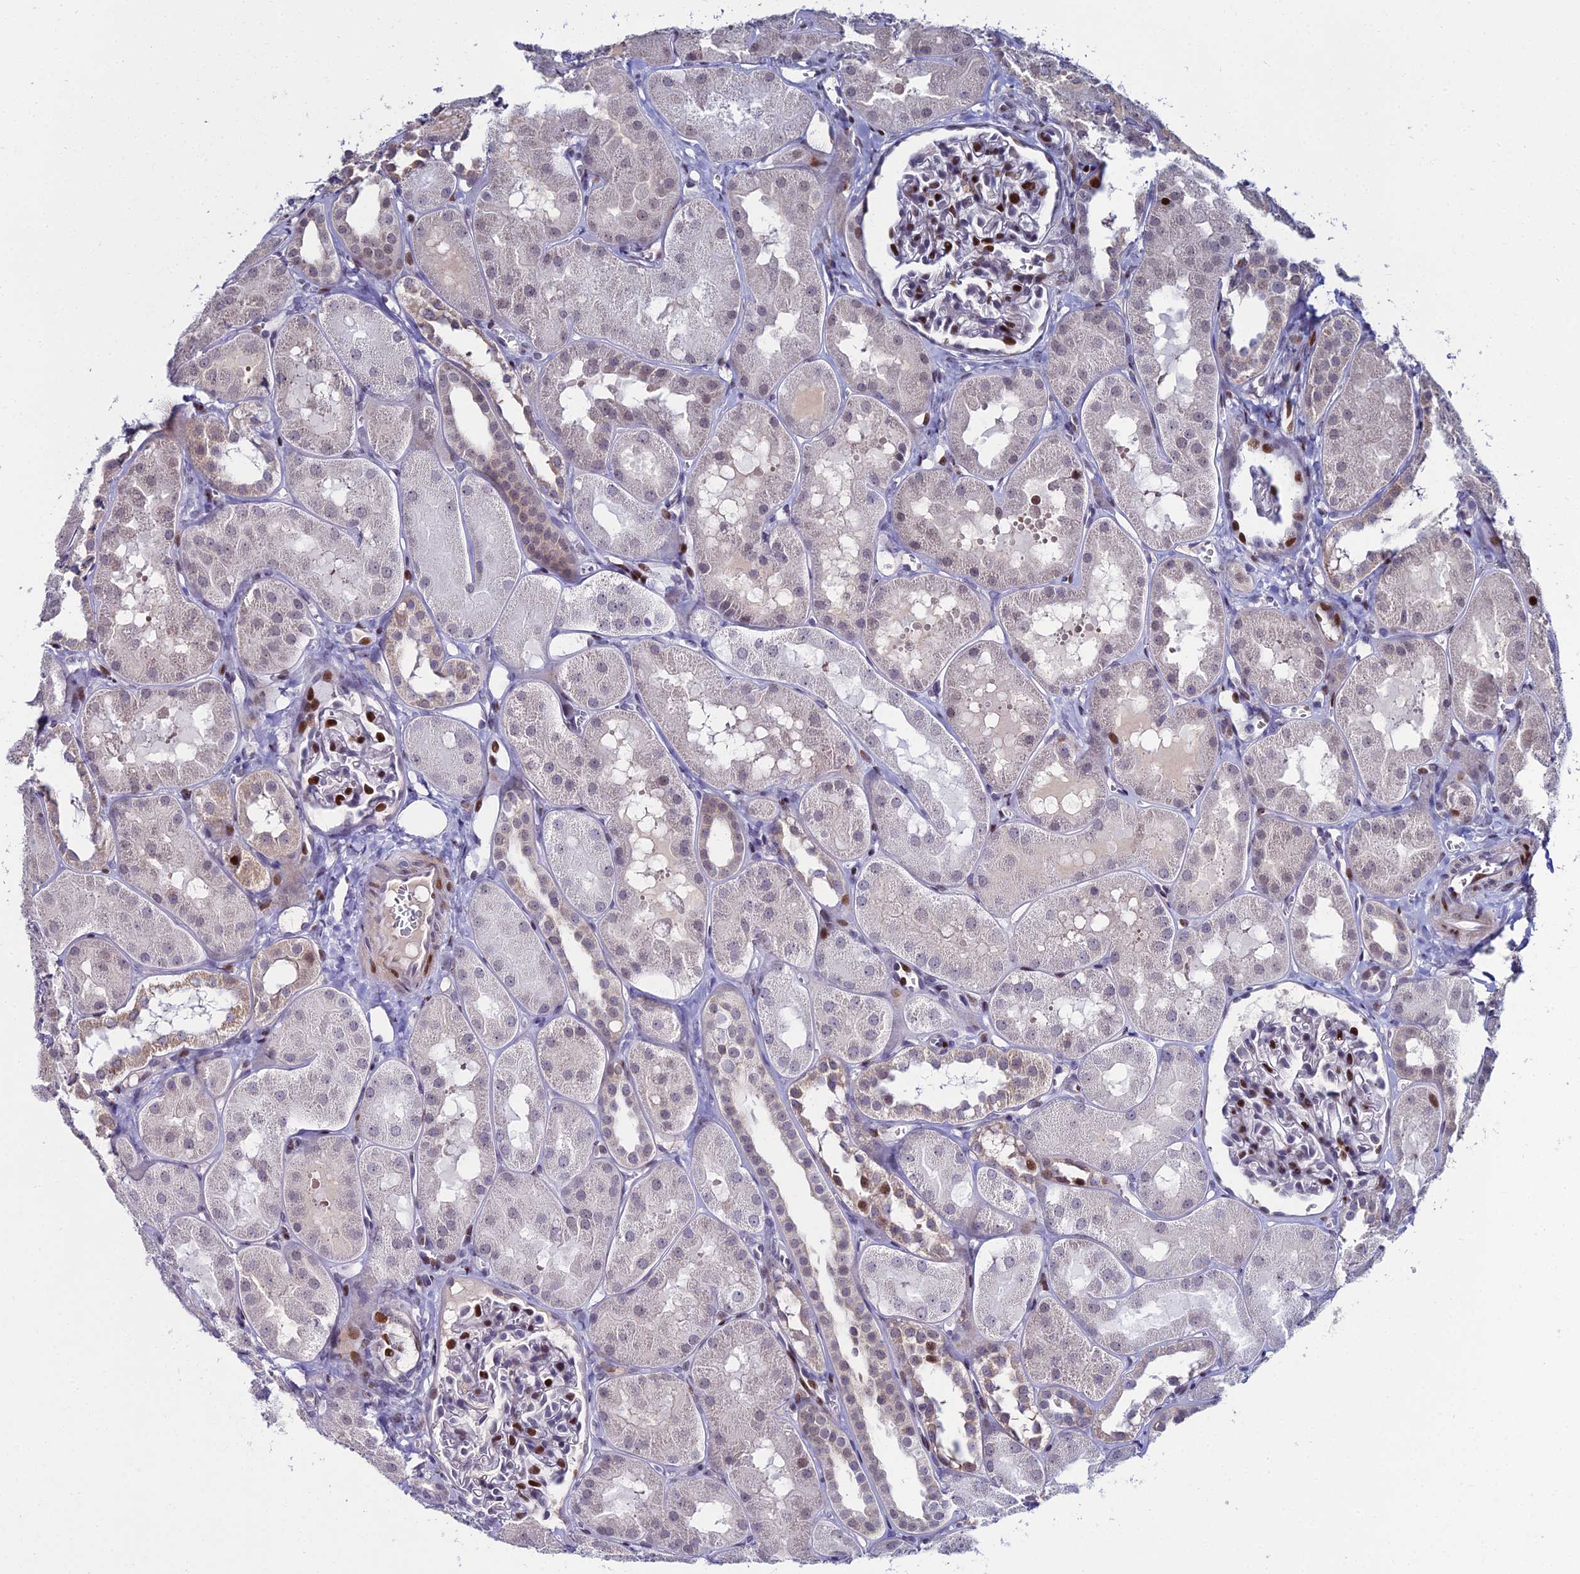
{"staining": {"intensity": "strong", "quantity": "25%-75%", "location": "nuclear"}, "tissue": "kidney", "cell_type": "Cells in glomeruli", "image_type": "normal", "snomed": [{"axis": "morphology", "description": "Normal tissue, NOS"}, {"axis": "topography", "description": "Kidney"}, {"axis": "topography", "description": "Urinary bladder"}], "caption": "Immunohistochemistry (IHC) photomicrograph of normal kidney: human kidney stained using immunohistochemistry displays high levels of strong protein expression localized specifically in the nuclear of cells in glomeruli, appearing as a nuclear brown color.", "gene": "TAF9B", "patient": {"sex": "male", "age": 16}}